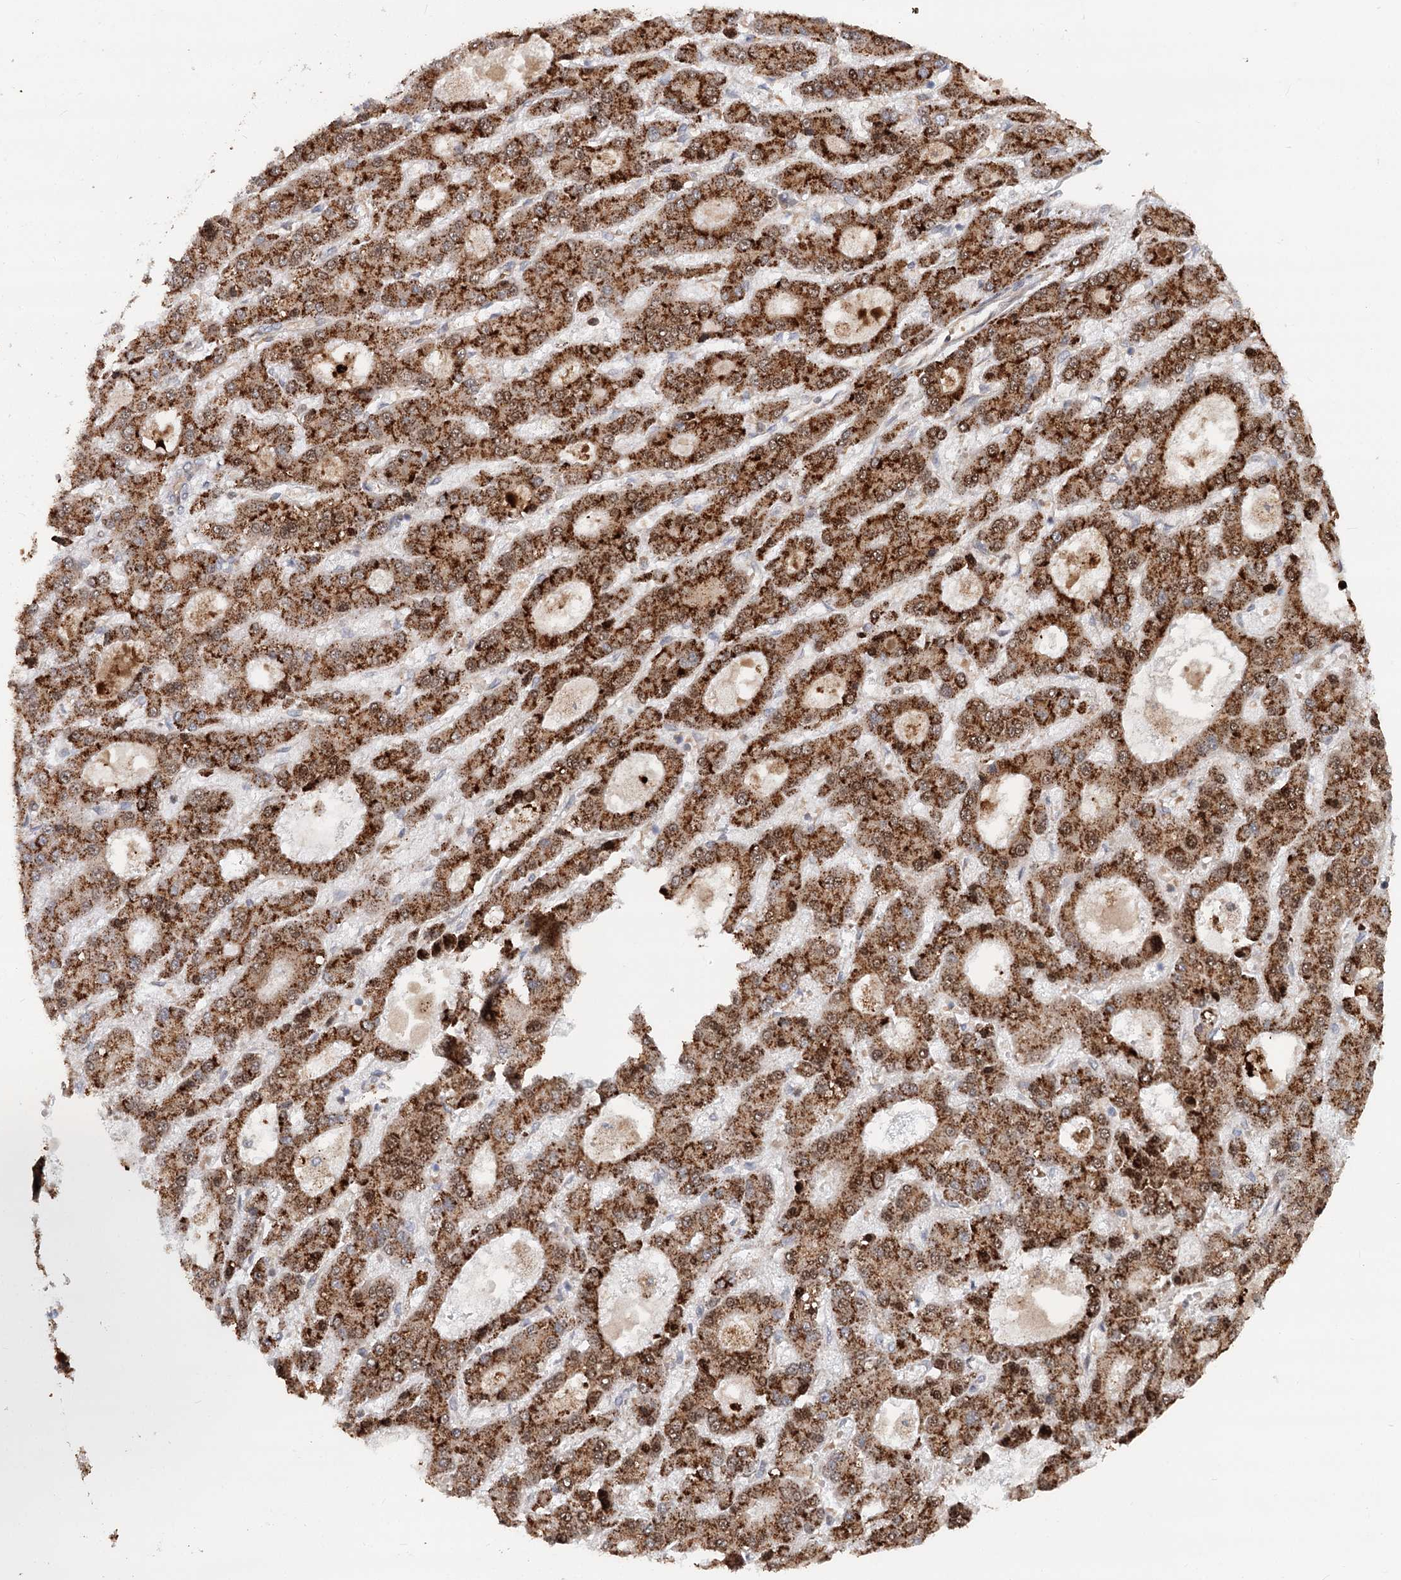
{"staining": {"intensity": "strong", "quantity": ">75%", "location": "cytoplasmic/membranous"}, "tissue": "liver cancer", "cell_type": "Tumor cells", "image_type": "cancer", "snomed": [{"axis": "morphology", "description": "Carcinoma, Hepatocellular, NOS"}, {"axis": "topography", "description": "Liver"}], "caption": "An image showing strong cytoplasmic/membranous positivity in approximately >75% of tumor cells in liver cancer, as visualized by brown immunohistochemical staining.", "gene": "RNF111", "patient": {"sex": "male", "age": 70}}